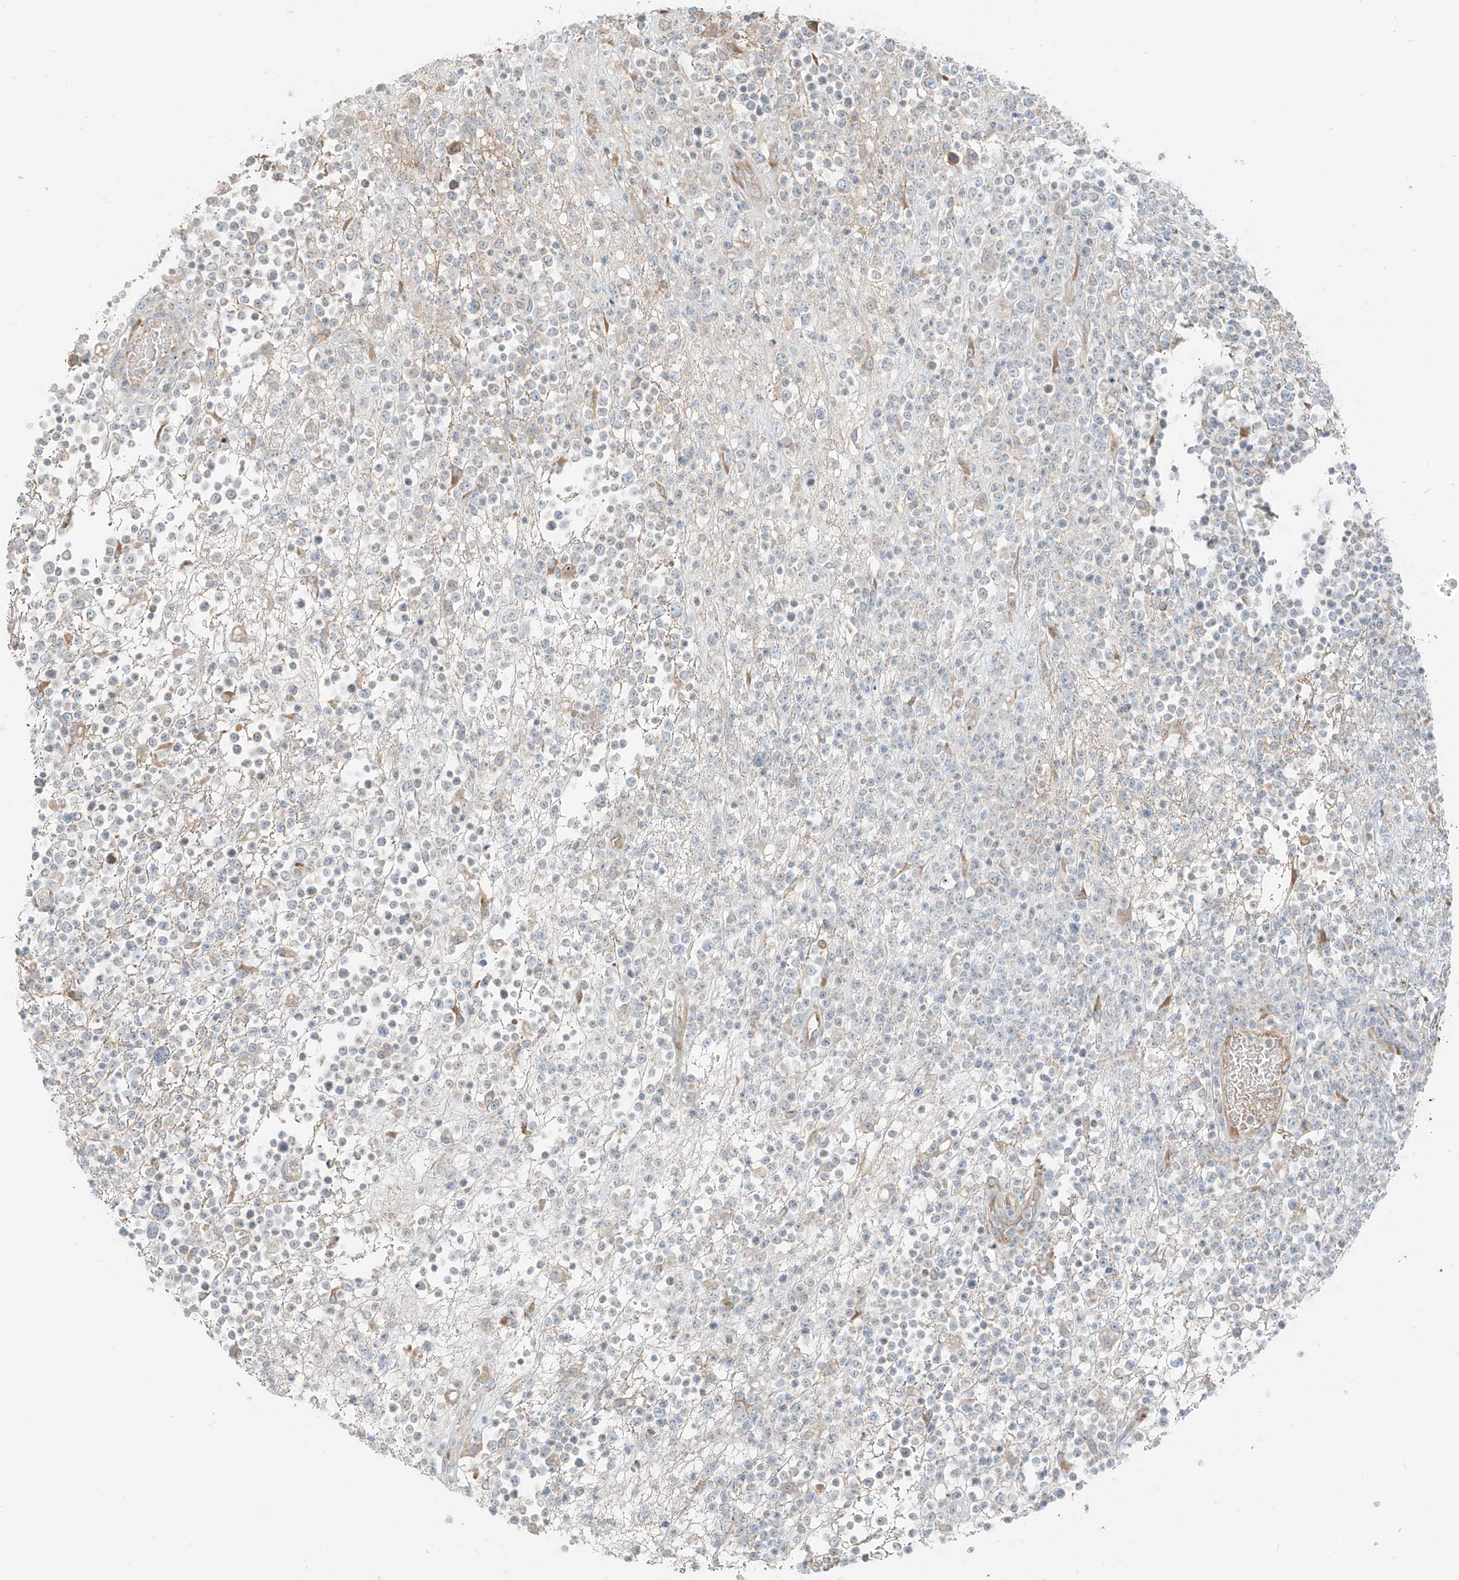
{"staining": {"intensity": "negative", "quantity": "none", "location": "none"}, "tissue": "lymphoma", "cell_type": "Tumor cells", "image_type": "cancer", "snomed": [{"axis": "morphology", "description": "Malignant lymphoma, non-Hodgkin's type, High grade"}, {"axis": "topography", "description": "Colon"}], "caption": "DAB (3,3'-diaminobenzidine) immunohistochemical staining of malignant lymphoma, non-Hodgkin's type (high-grade) reveals no significant expression in tumor cells.", "gene": "FSTL1", "patient": {"sex": "female", "age": 53}}